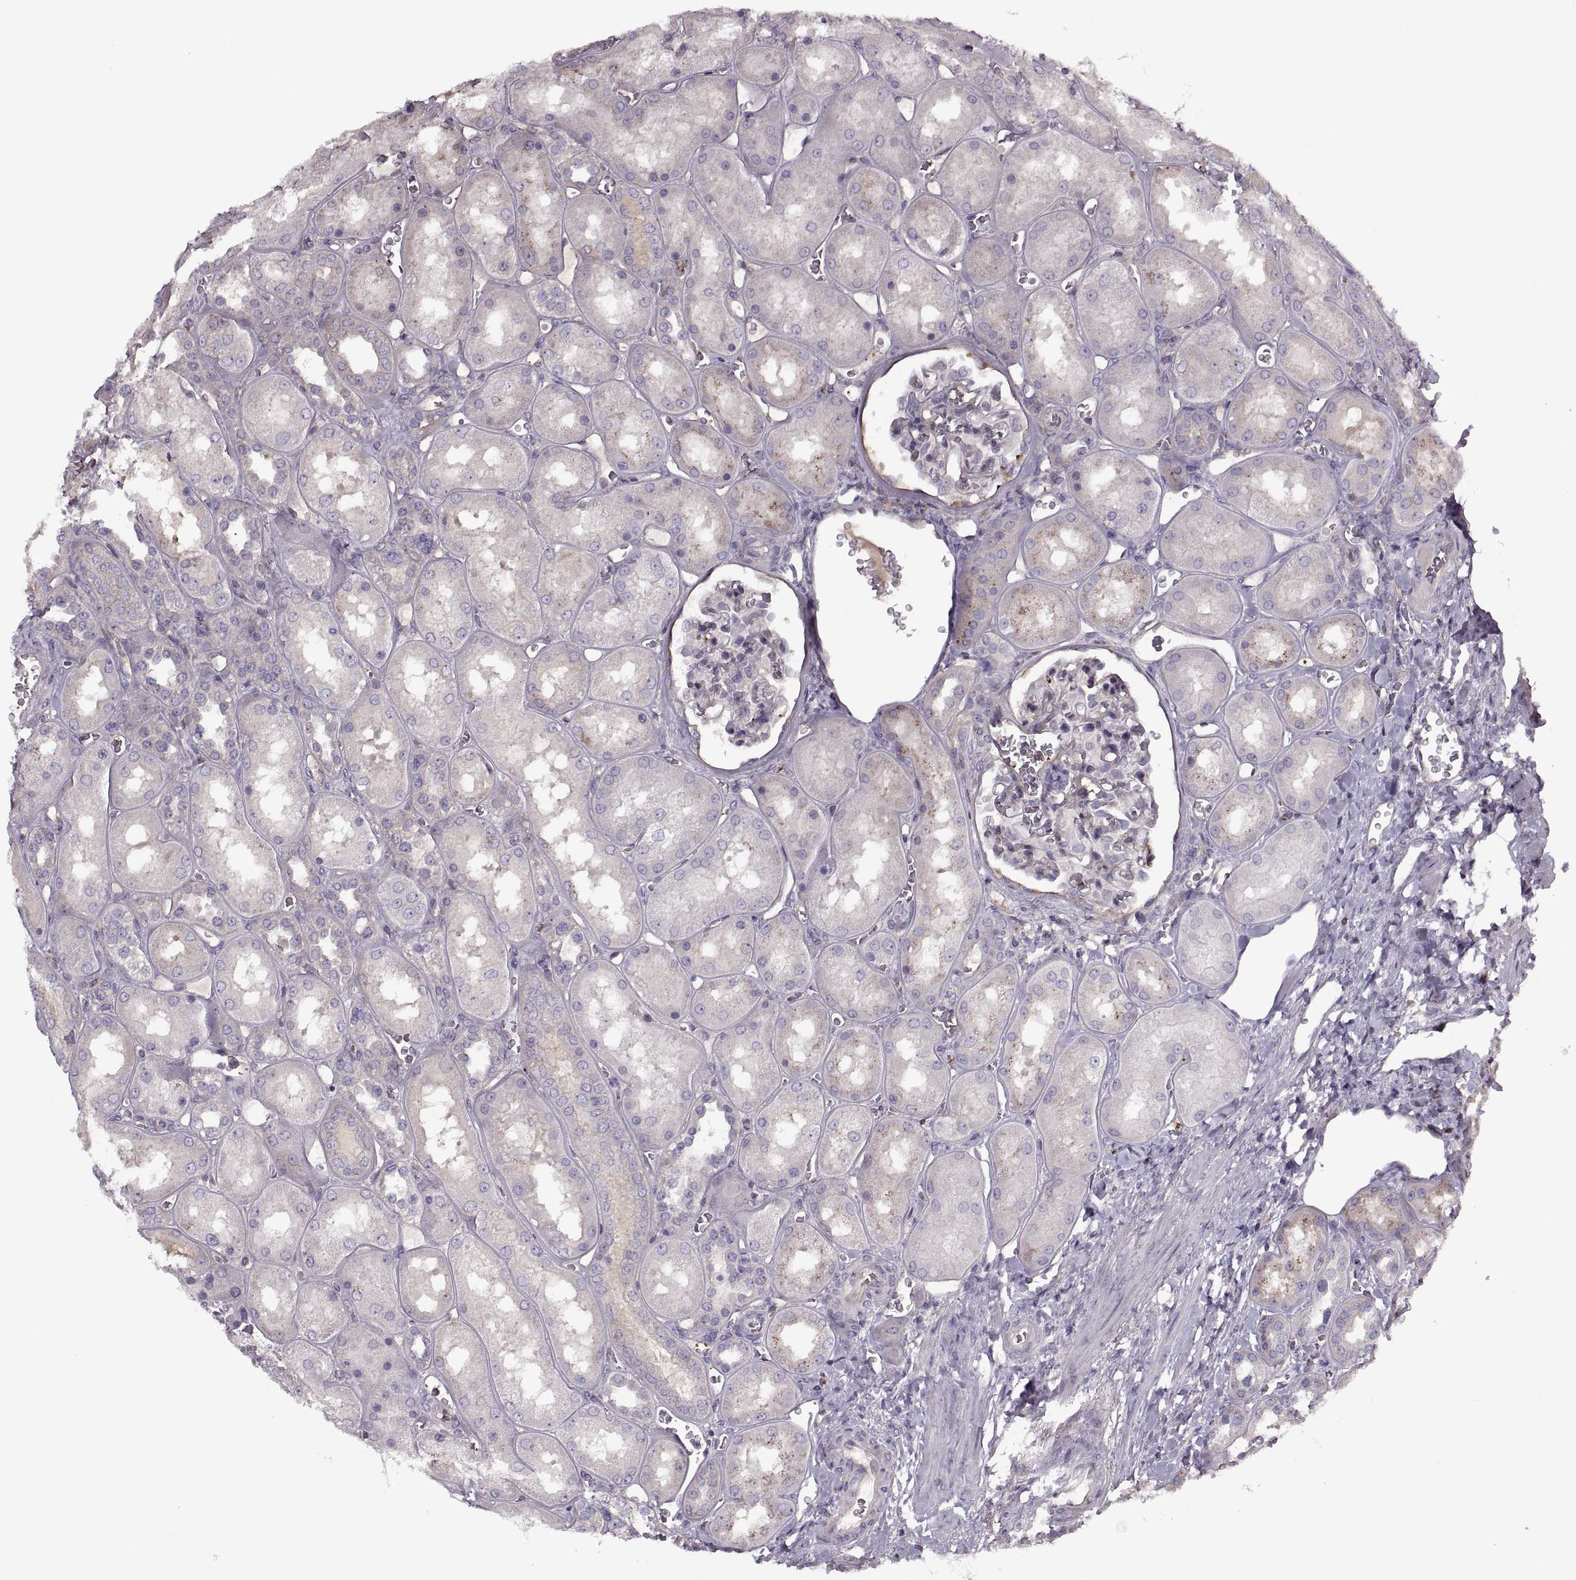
{"staining": {"intensity": "negative", "quantity": "none", "location": "none"}, "tissue": "kidney", "cell_type": "Cells in glomeruli", "image_type": "normal", "snomed": [{"axis": "morphology", "description": "Normal tissue, NOS"}, {"axis": "topography", "description": "Kidney"}], "caption": "Immunohistochemical staining of unremarkable kidney shows no significant staining in cells in glomeruli. (IHC, brightfield microscopy, high magnification).", "gene": "SLC2A14", "patient": {"sex": "male", "age": 73}}